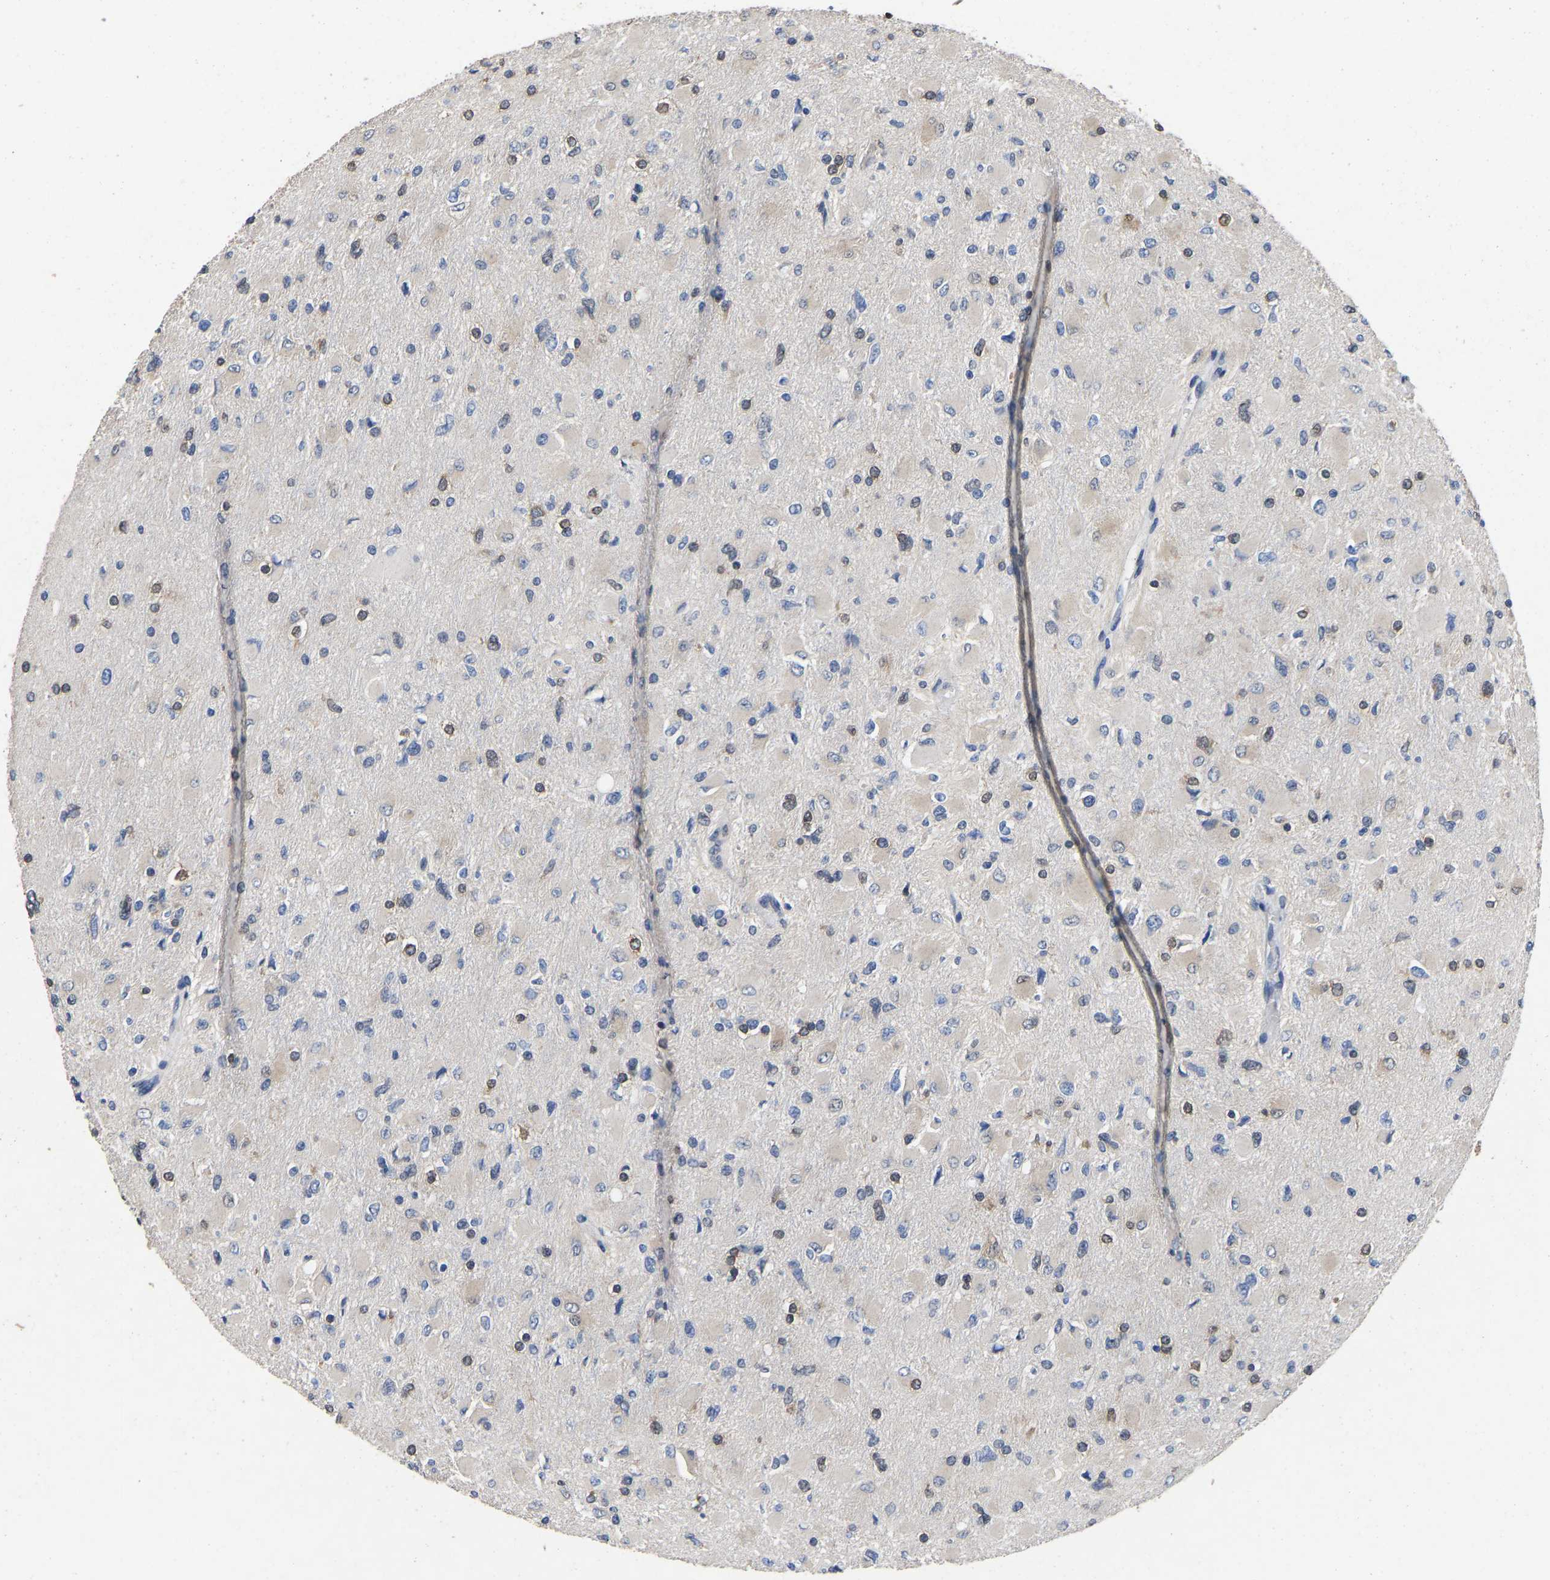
{"staining": {"intensity": "moderate", "quantity": "<25%", "location": "cytoplasmic/membranous,nuclear"}, "tissue": "glioma", "cell_type": "Tumor cells", "image_type": "cancer", "snomed": [{"axis": "morphology", "description": "Glioma, malignant, High grade"}, {"axis": "topography", "description": "Cerebral cortex"}], "caption": "Moderate cytoplasmic/membranous and nuclear protein positivity is identified in approximately <25% of tumor cells in malignant glioma (high-grade).", "gene": "QKI", "patient": {"sex": "female", "age": 36}}